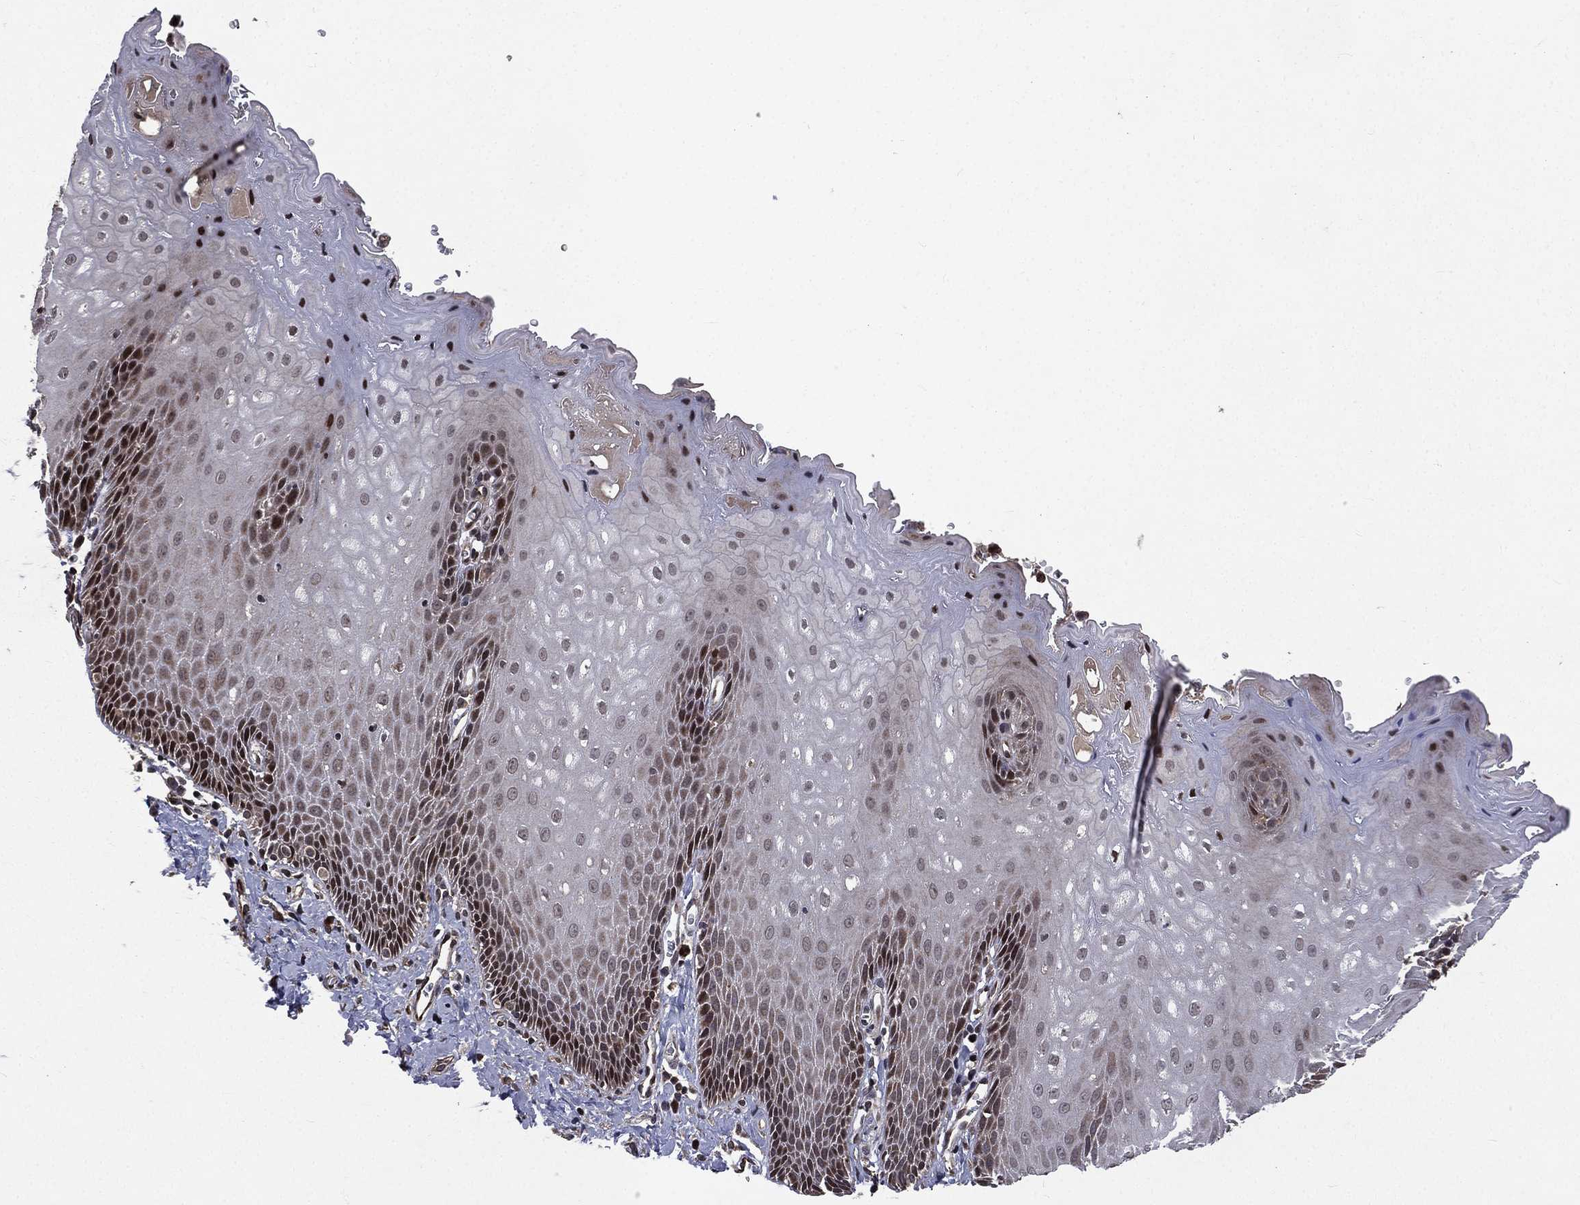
{"staining": {"intensity": "moderate", "quantity": "<25%", "location": "nuclear"}, "tissue": "esophagus", "cell_type": "Squamous epithelial cells", "image_type": "normal", "snomed": [{"axis": "morphology", "description": "Normal tissue, NOS"}, {"axis": "topography", "description": "Esophagus"}], "caption": "A brown stain labels moderate nuclear staining of a protein in squamous epithelial cells of unremarkable esophagus. The protein is stained brown, and the nuclei are stained in blue (DAB (3,3'-diaminobenzidine) IHC with brightfield microscopy, high magnification).", "gene": "LENG8", "patient": {"sex": "male", "age": 64}}